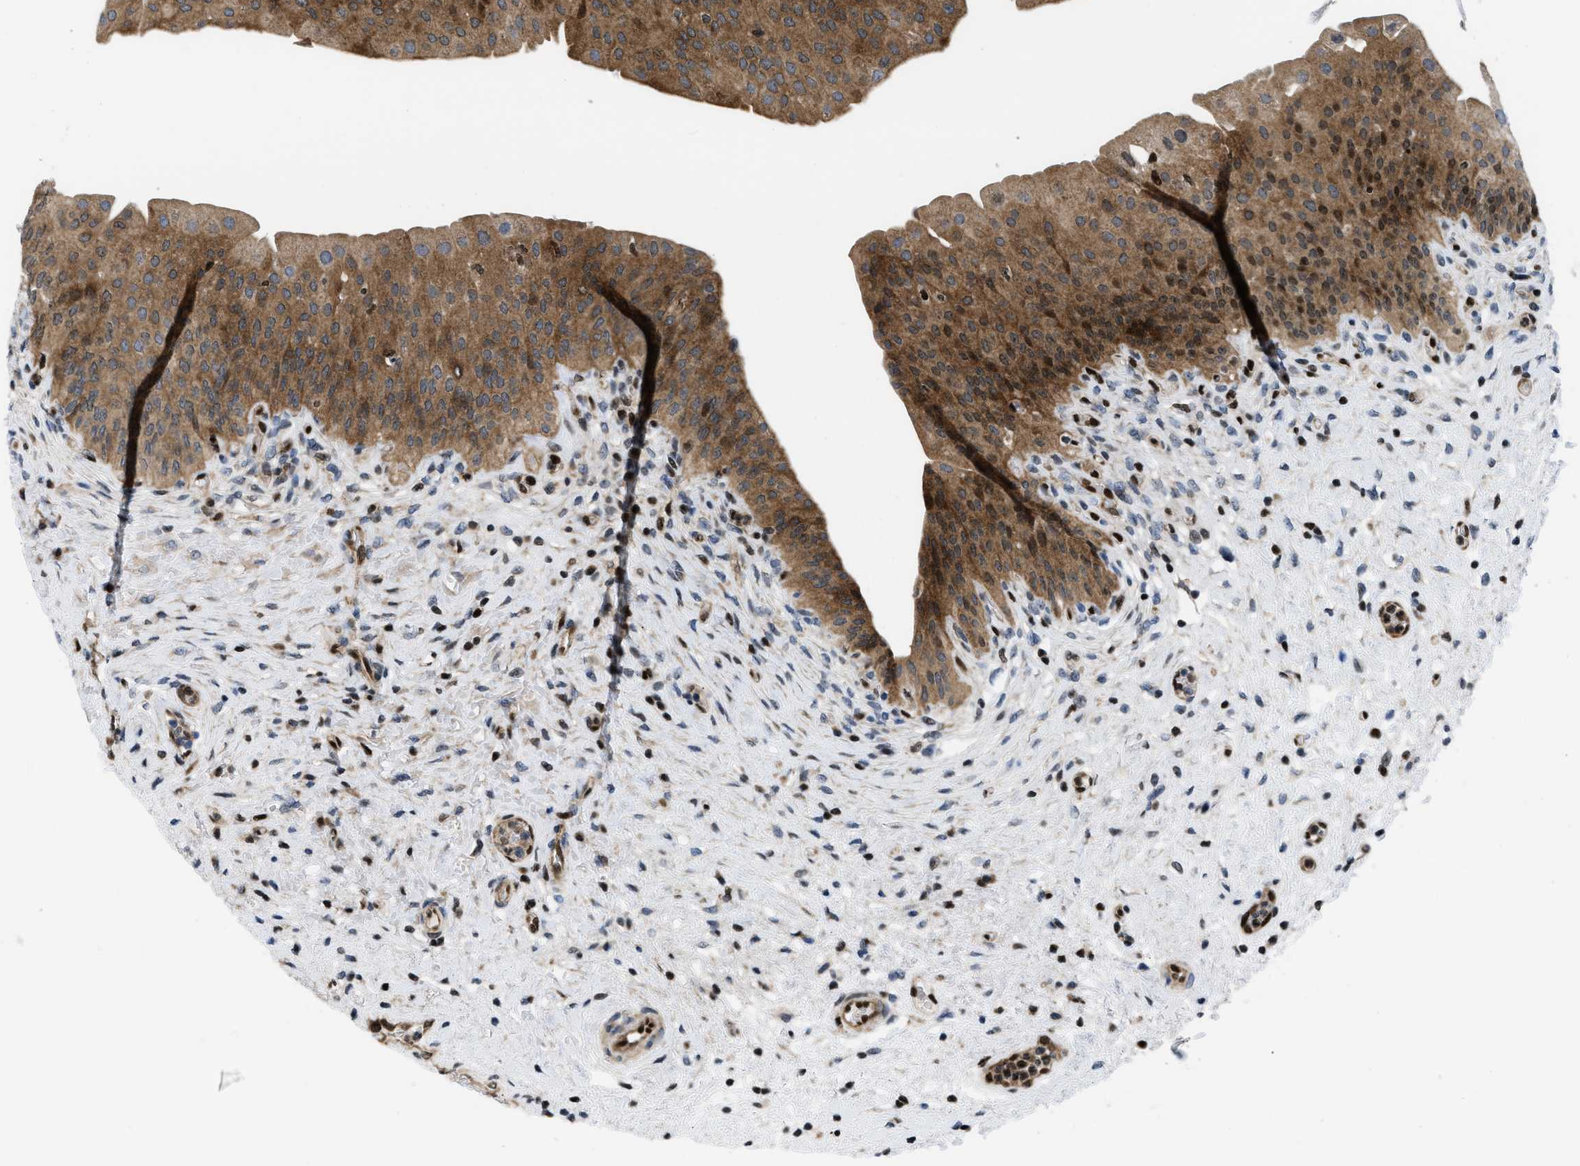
{"staining": {"intensity": "moderate", "quantity": ">75%", "location": "cytoplasmic/membranous,nuclear"}, "tissue": "urinary bladder", "cell_type": "Urothelial cells", "image_type": "normal", "snomed": [{"axis": "morphology", "description": "Normal tissue, NOS"}, {"axis": "topography", "description": "Urinary bladder"}], "caption": "Urothelial cells exhibit medium levels of moderate cytoplasmic/membranous,nuclear positivity in about >75% of cells in unremarkable urinary bladder. The staining was performed using DAB (3,3'-diaminobenzidine) to visualize the protein expression in brown, while the nuclei were stained in blue with hematoxylin (Magnification: 20x).", "gene": "PPP2CB", "patient": {"sex": "male", "age": 46}}